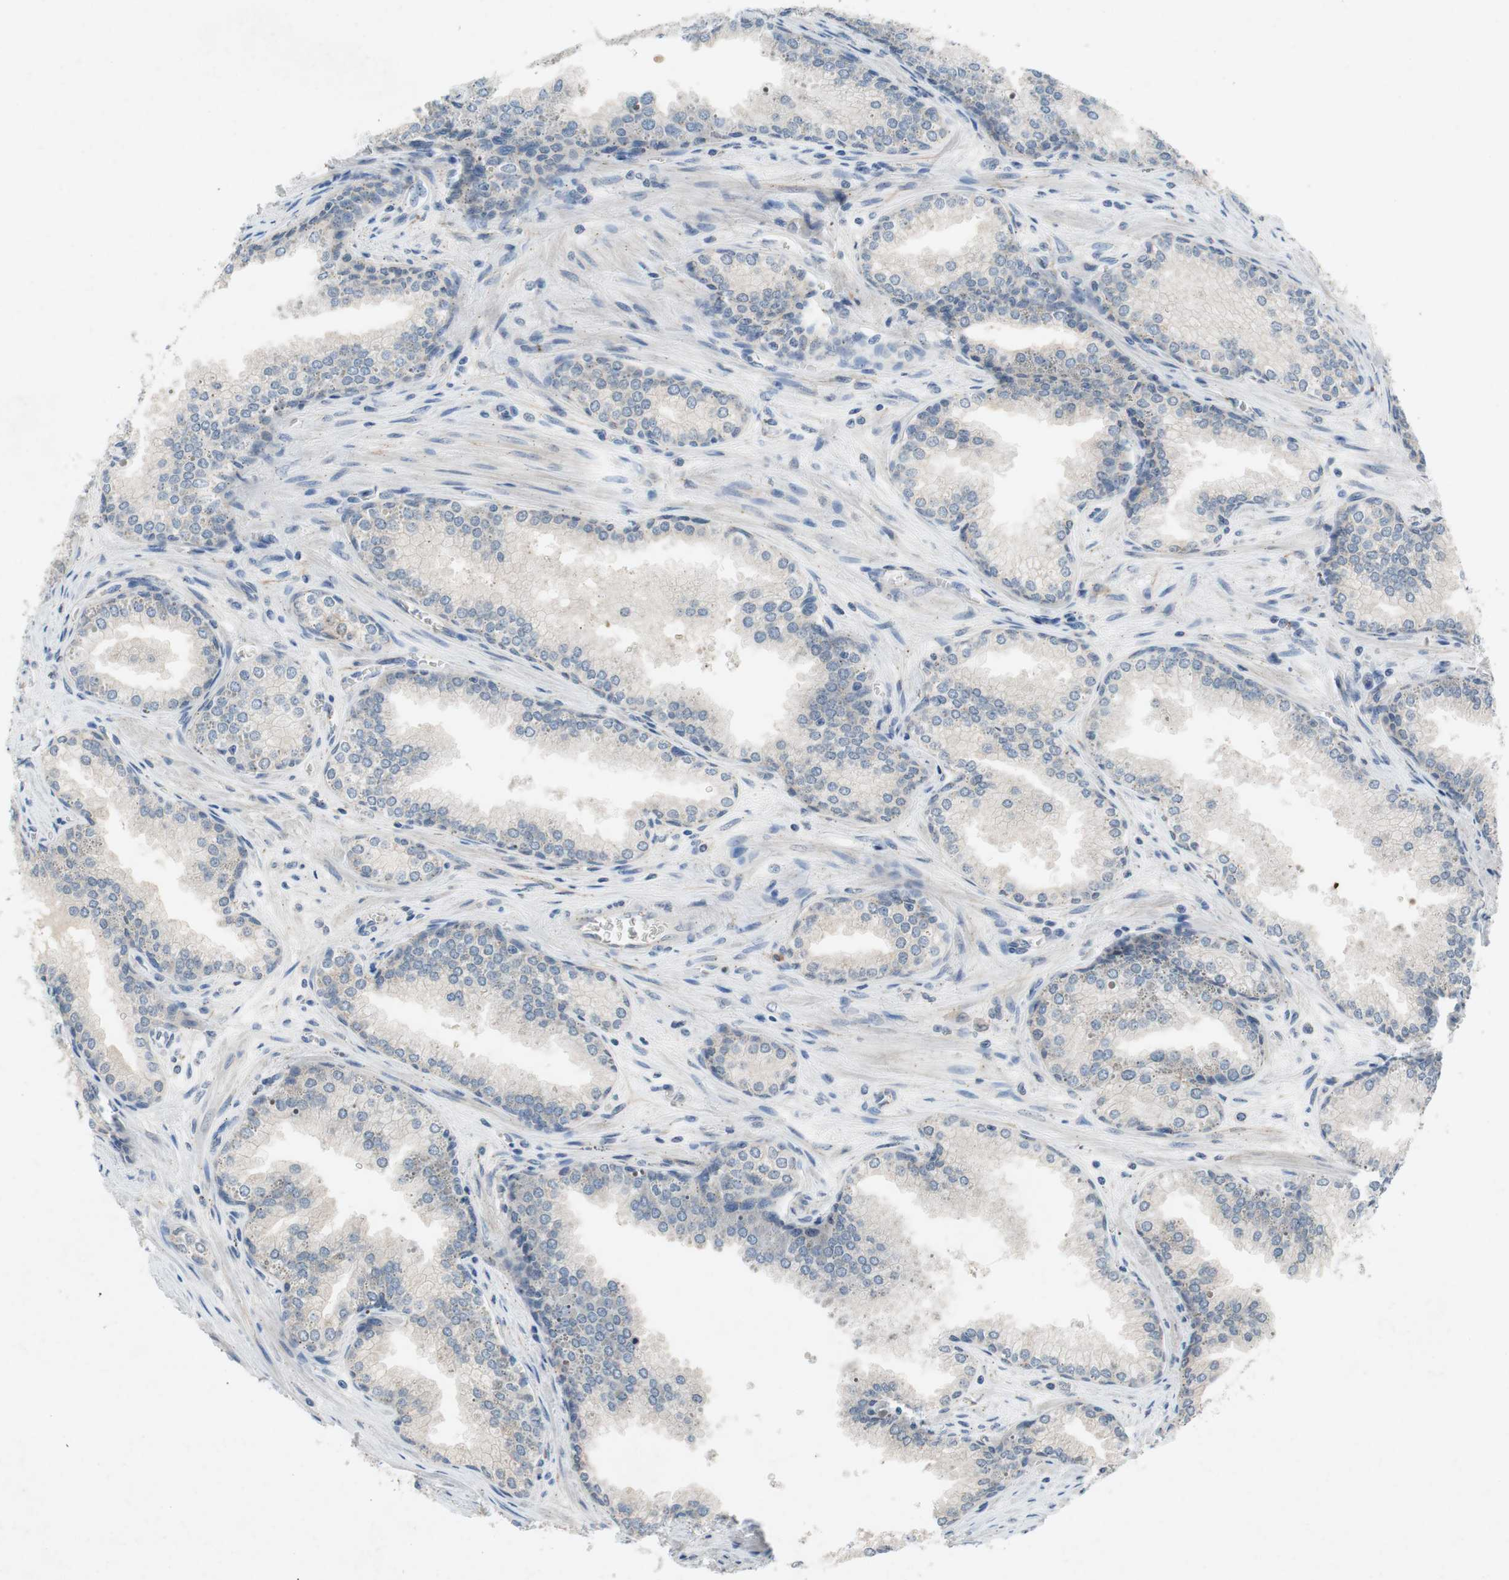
{"staining": {"intensity": "negative", "quantity": "none", "location": "none"}, "tissue": "prostate cancer", "cell_type": "Tumor cells", "image_type": "cancer", "snomed": [{"axis": "morphology", "description": "Adenocarcinoma, Low grade"}, {"axis": "topography", "description": "Prostate"}], "caption": "Immunohistochemistry (IHC) micrograph of prostate cancer (adenocarcinoma (low-grade)) stained for a protein (brown), which shows no staining in tumor cells.", "gene": "ADD2", "patient": {"sex": "male", "age": 60}}